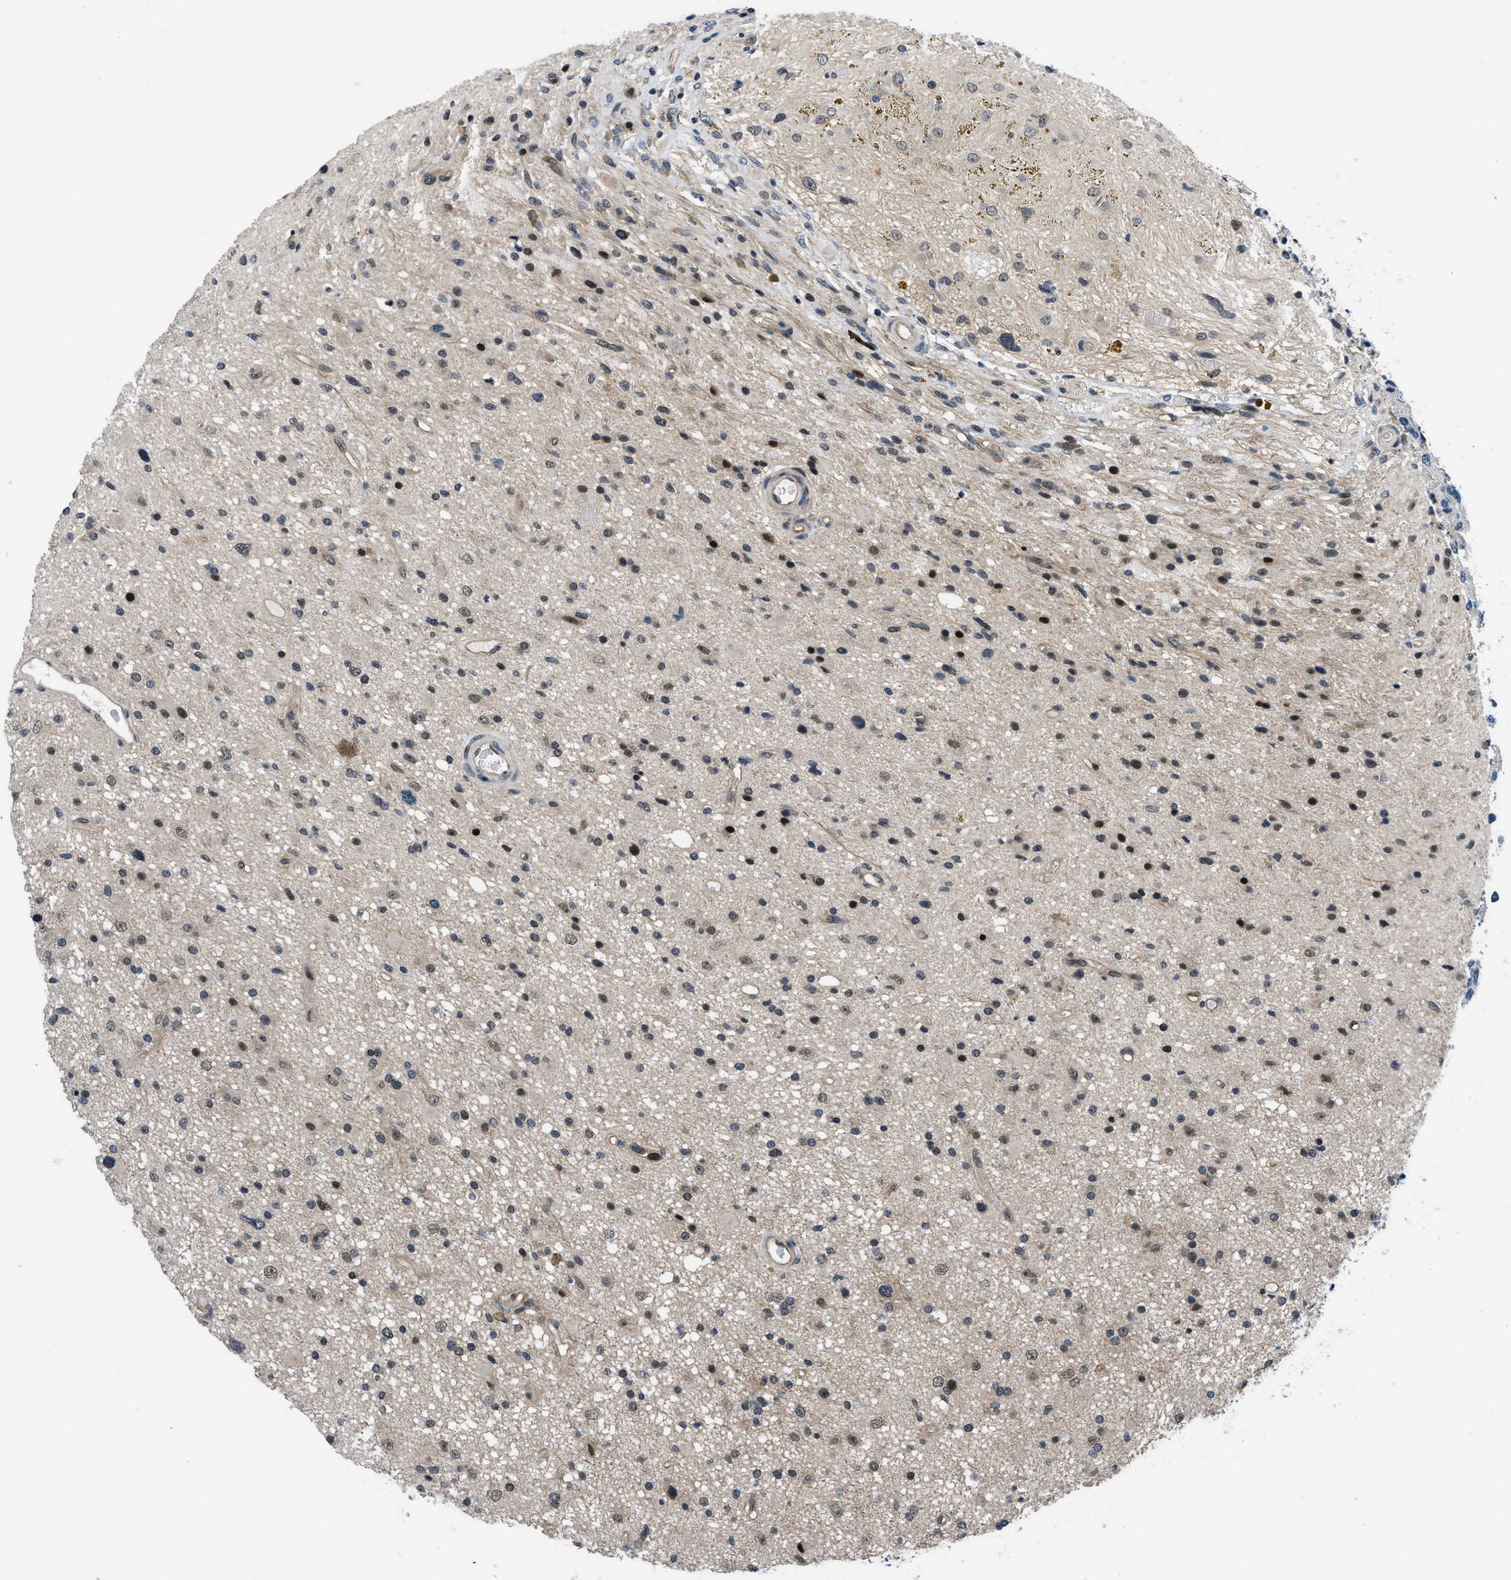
{"staining": {"intensity": "strong", "quantity": "25%-75%", "location": "nuclear"}, "tissue": "glioma", "cell_type": "Tumor cells", "image_type": "cancer", "snomed": [{"axis": "morphology", "description": "Glioma, malignant, High grade"}, {"axis": "topography", "description": "Brain"}], "caption": "The histopathology image demonstrates staining of malignant glioma (high-grade), revealing strong nuclear protein positivity (brown color) within tumor cells.", "gene": "SETD5", "patient": {"sex": "male", "age": 33}}